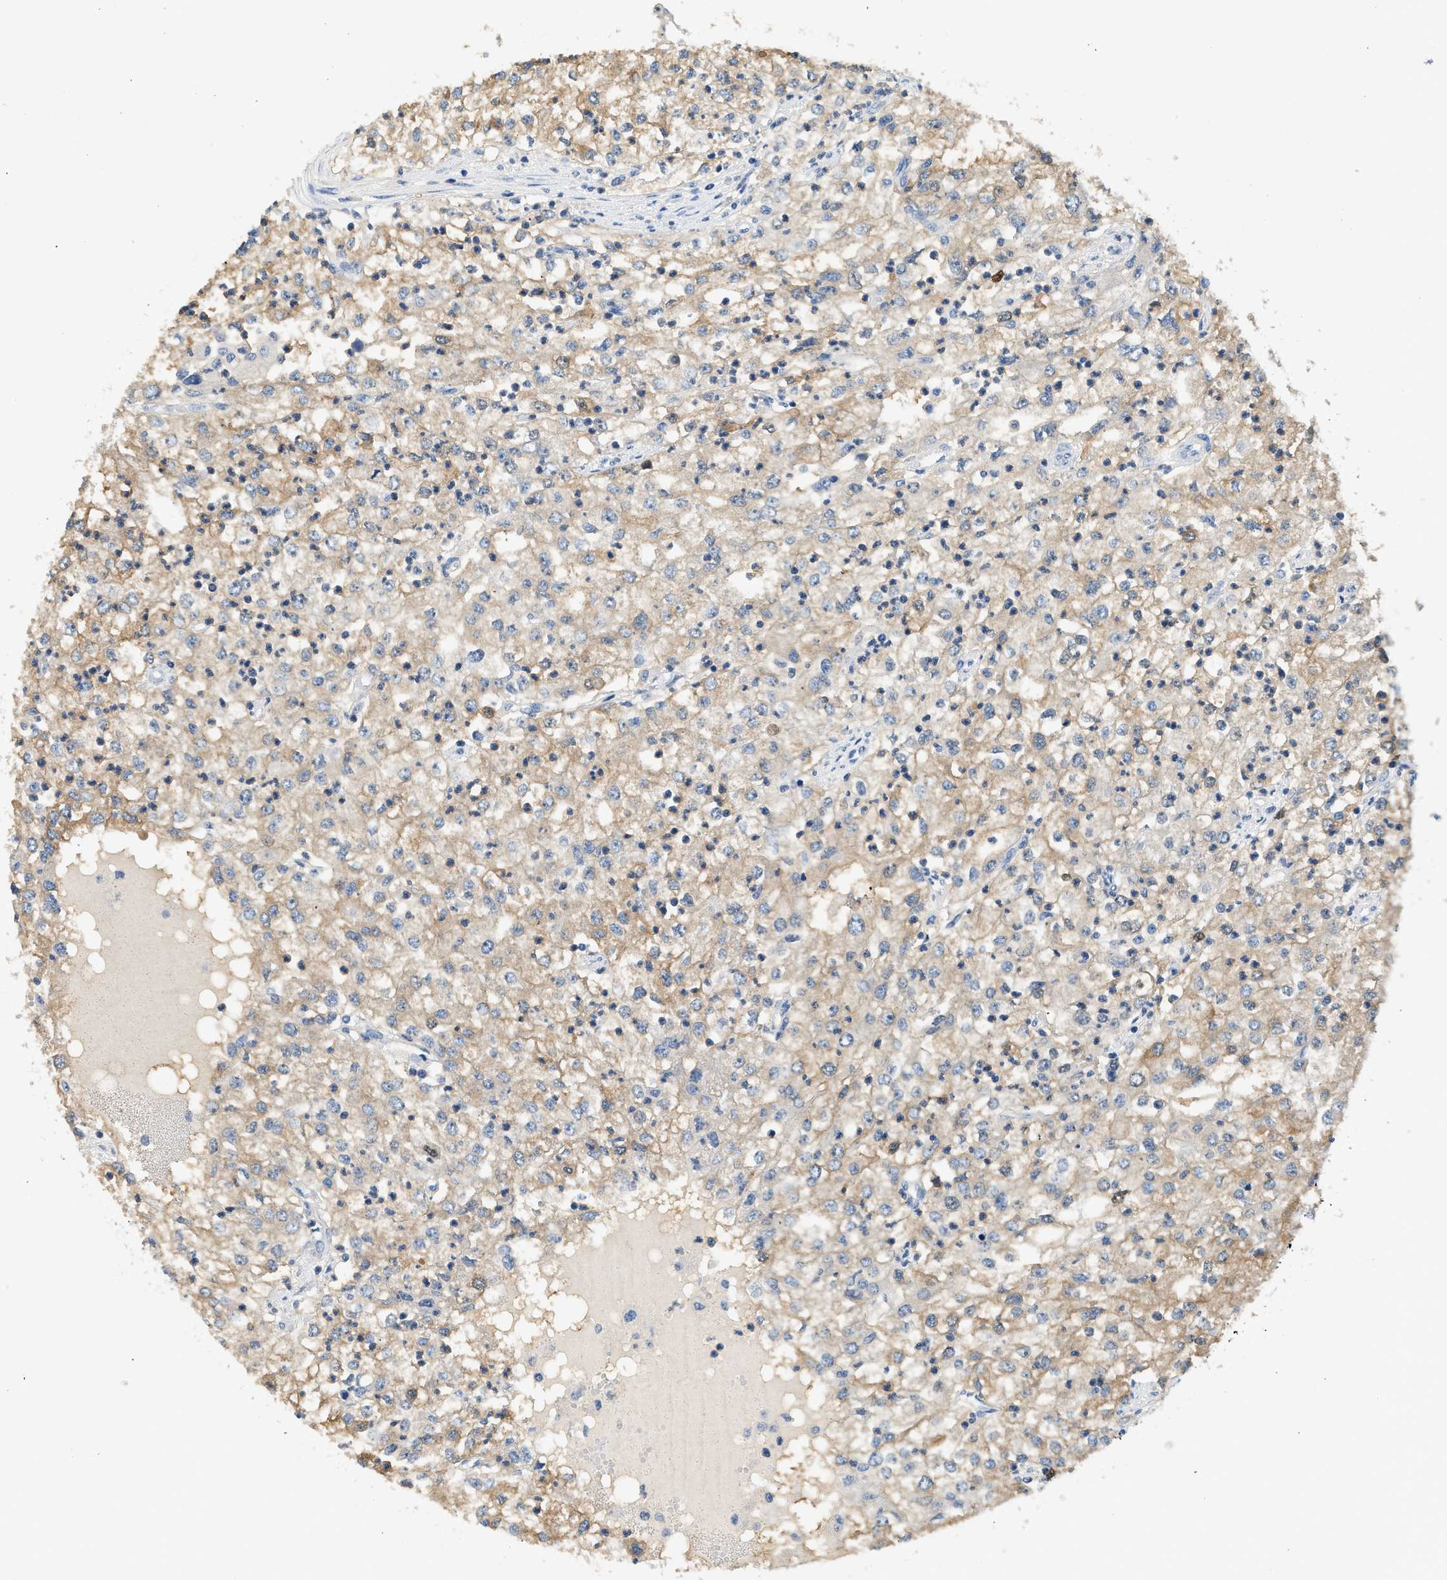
{"staining": {"intensity": "weak", "quantity": ">75%", "location": "cytoplasmic/membranous"}, "tissue": "renal cancer", "cell_type": "Tumor cells", "image_type": "cancer", "snomed": [{"axis": "morphology", "description": "Adenocarcinoma, NOS"}, {"axis": "topography", "description": "Kidney"}], "caption": "This micrograph displays immunohistochemistry (IHC) staining of human renal cancer (adenocarcinoma), with low weak cytoplasmic/membranous expression in about >75% of tumor cells.", "gene": "SLC35E1", "patient": {"sex": "female", "age": 54}}